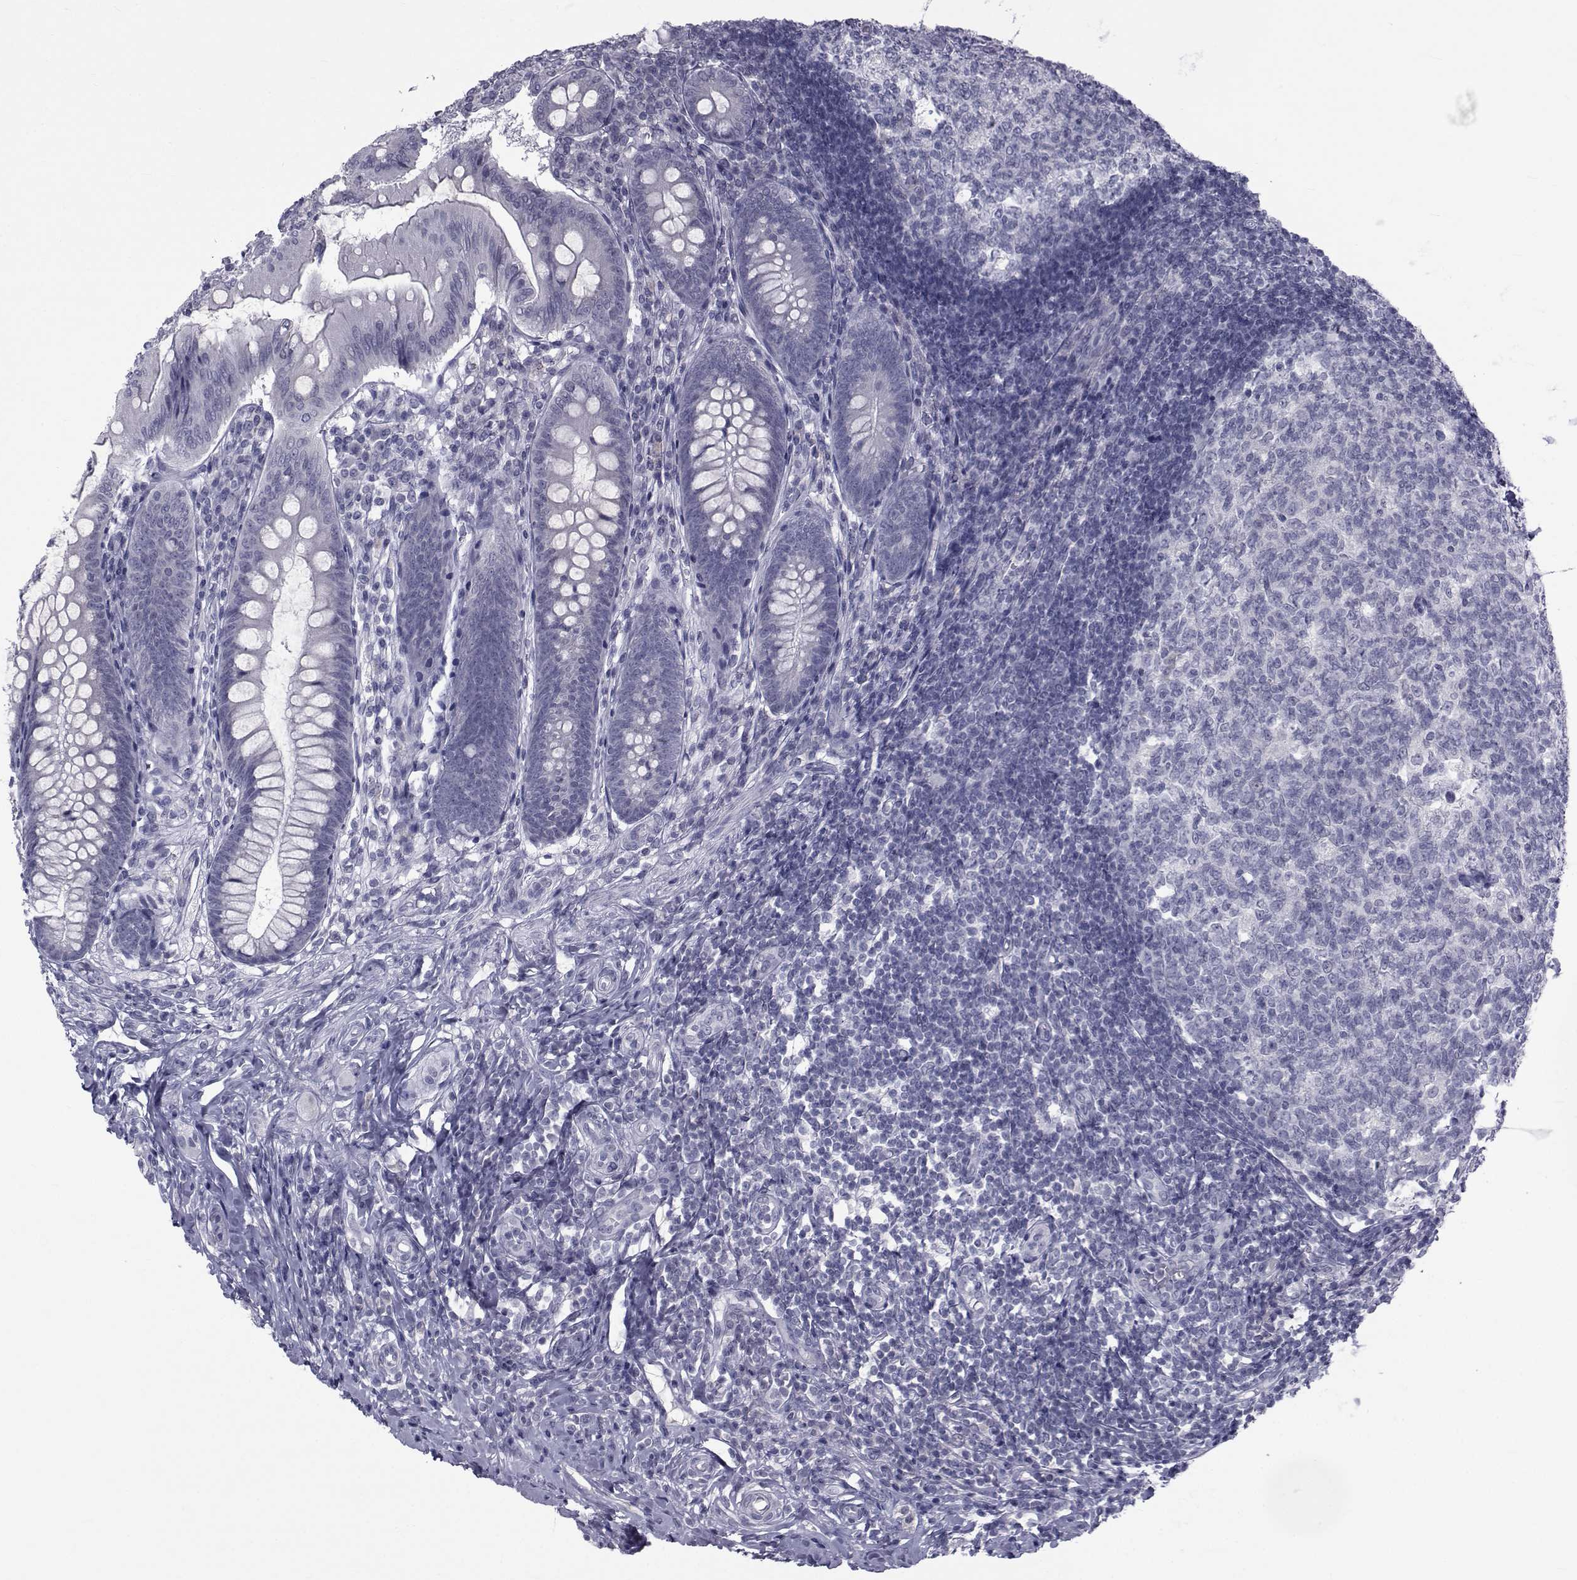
{"staining": {"intensity": "negative", "quantity": "none", "location": "none"}, "tissue": "appendix", "cell_type": "Glandular cells", "image_type": "normal", "snomed": [{"axis": "morphology", "description": "Normal tissue, NOS"}, {"axis": "morphology", "description": "Inflammation, NOS"}, {"axis": "topography", "description": "Appendix"}], "caption": "The histopathology image displays no significant expression in glandular cells of appendix.", "gene": "PAX2", "patient": {"sex": "male", "age": 16}}